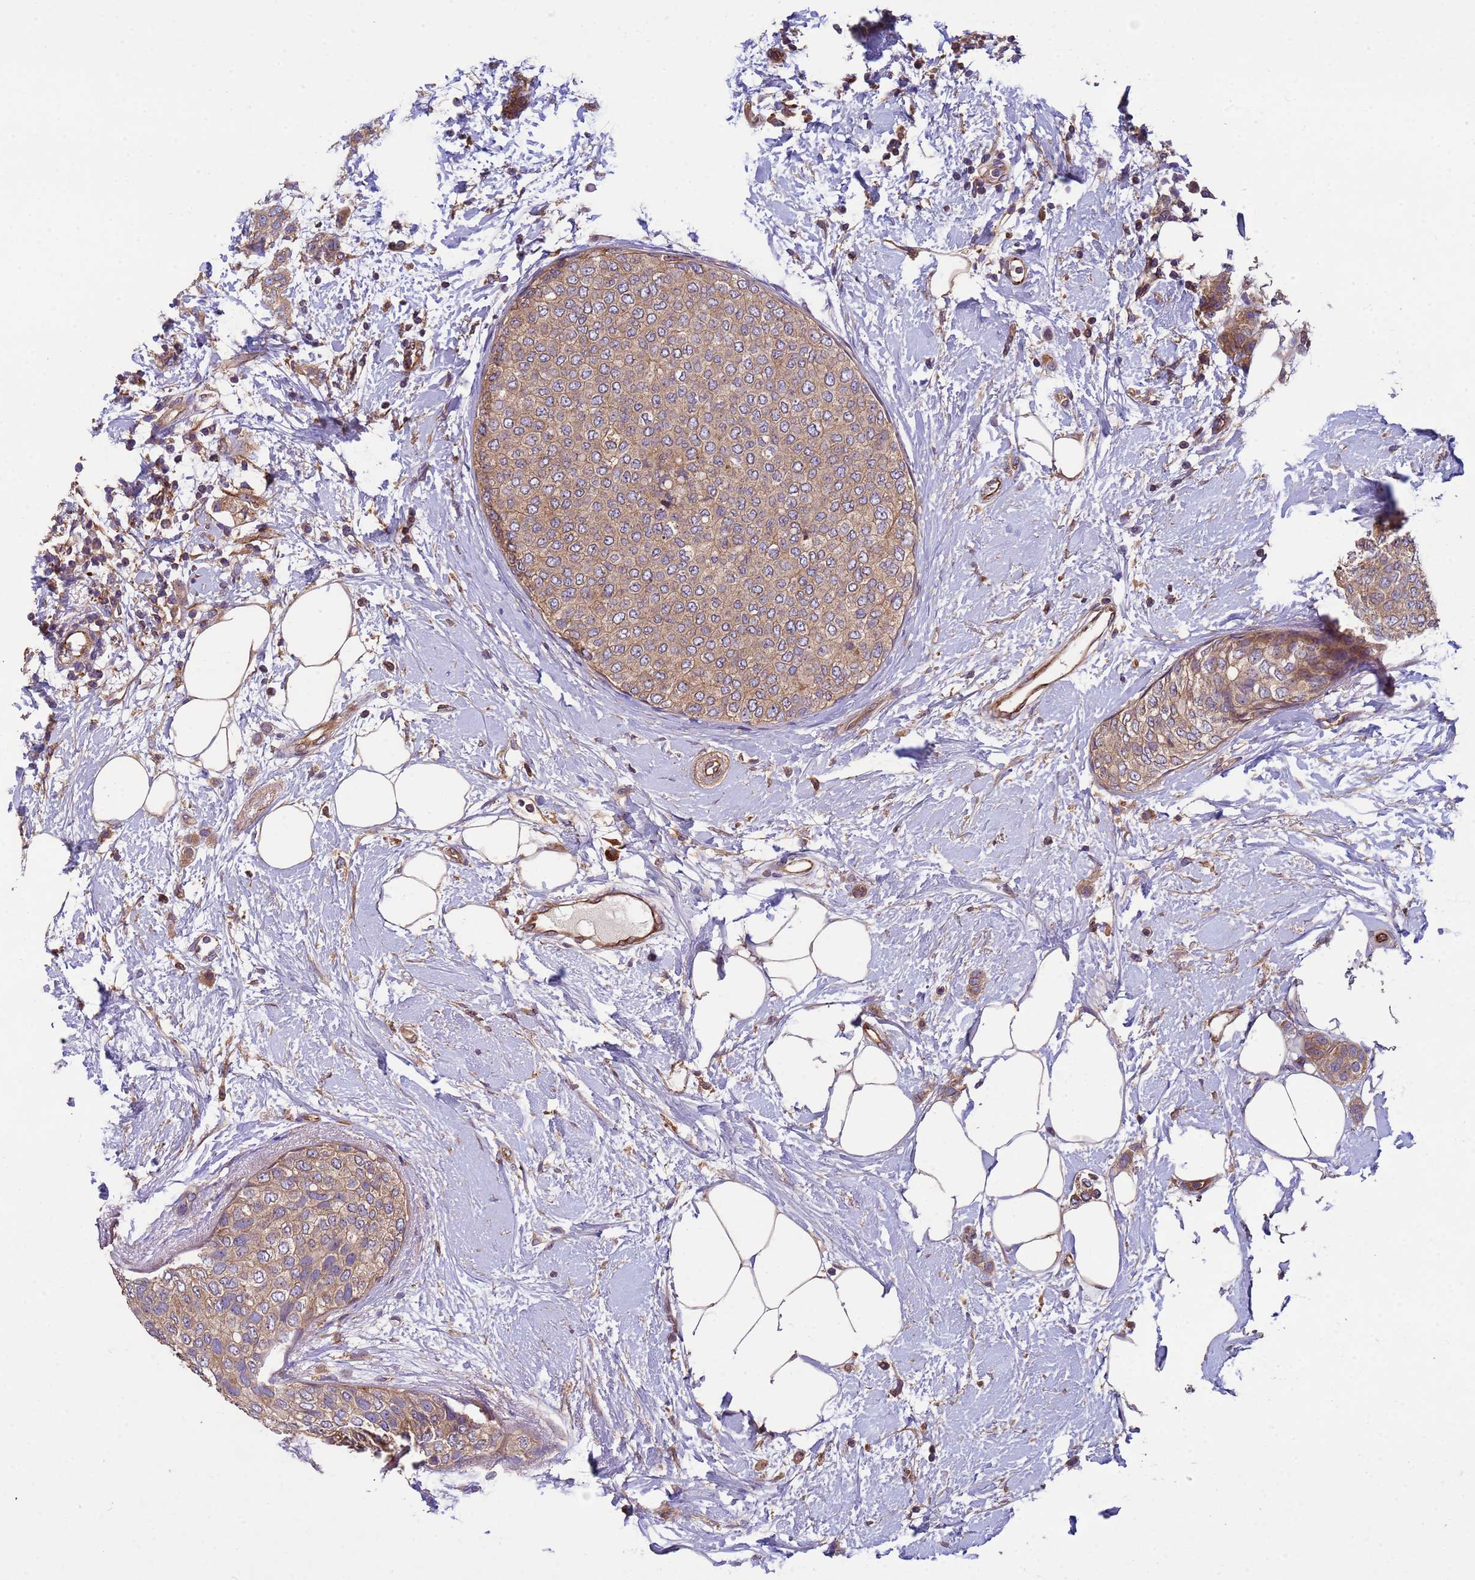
{"staining": {"intensity": "moderate", "quantity": ">75%", "location": "cytoplasmic/membranous"}, "tissue": "breast cancer", "cell_type": "Tumor cells", "image_type": "cancer", "snomed": [{"axis": "morphology", "description": "Duct carcinoma"}, {"axis": "topography", "description": "Breast"}], "caption": "Intraductal carcinoma (breast) stained for a protein displays moderate cytoplasmic/membranous positivity in tumor cells.", "gene": "RAB10", "patient": {"sex": "female", "age": 72}}